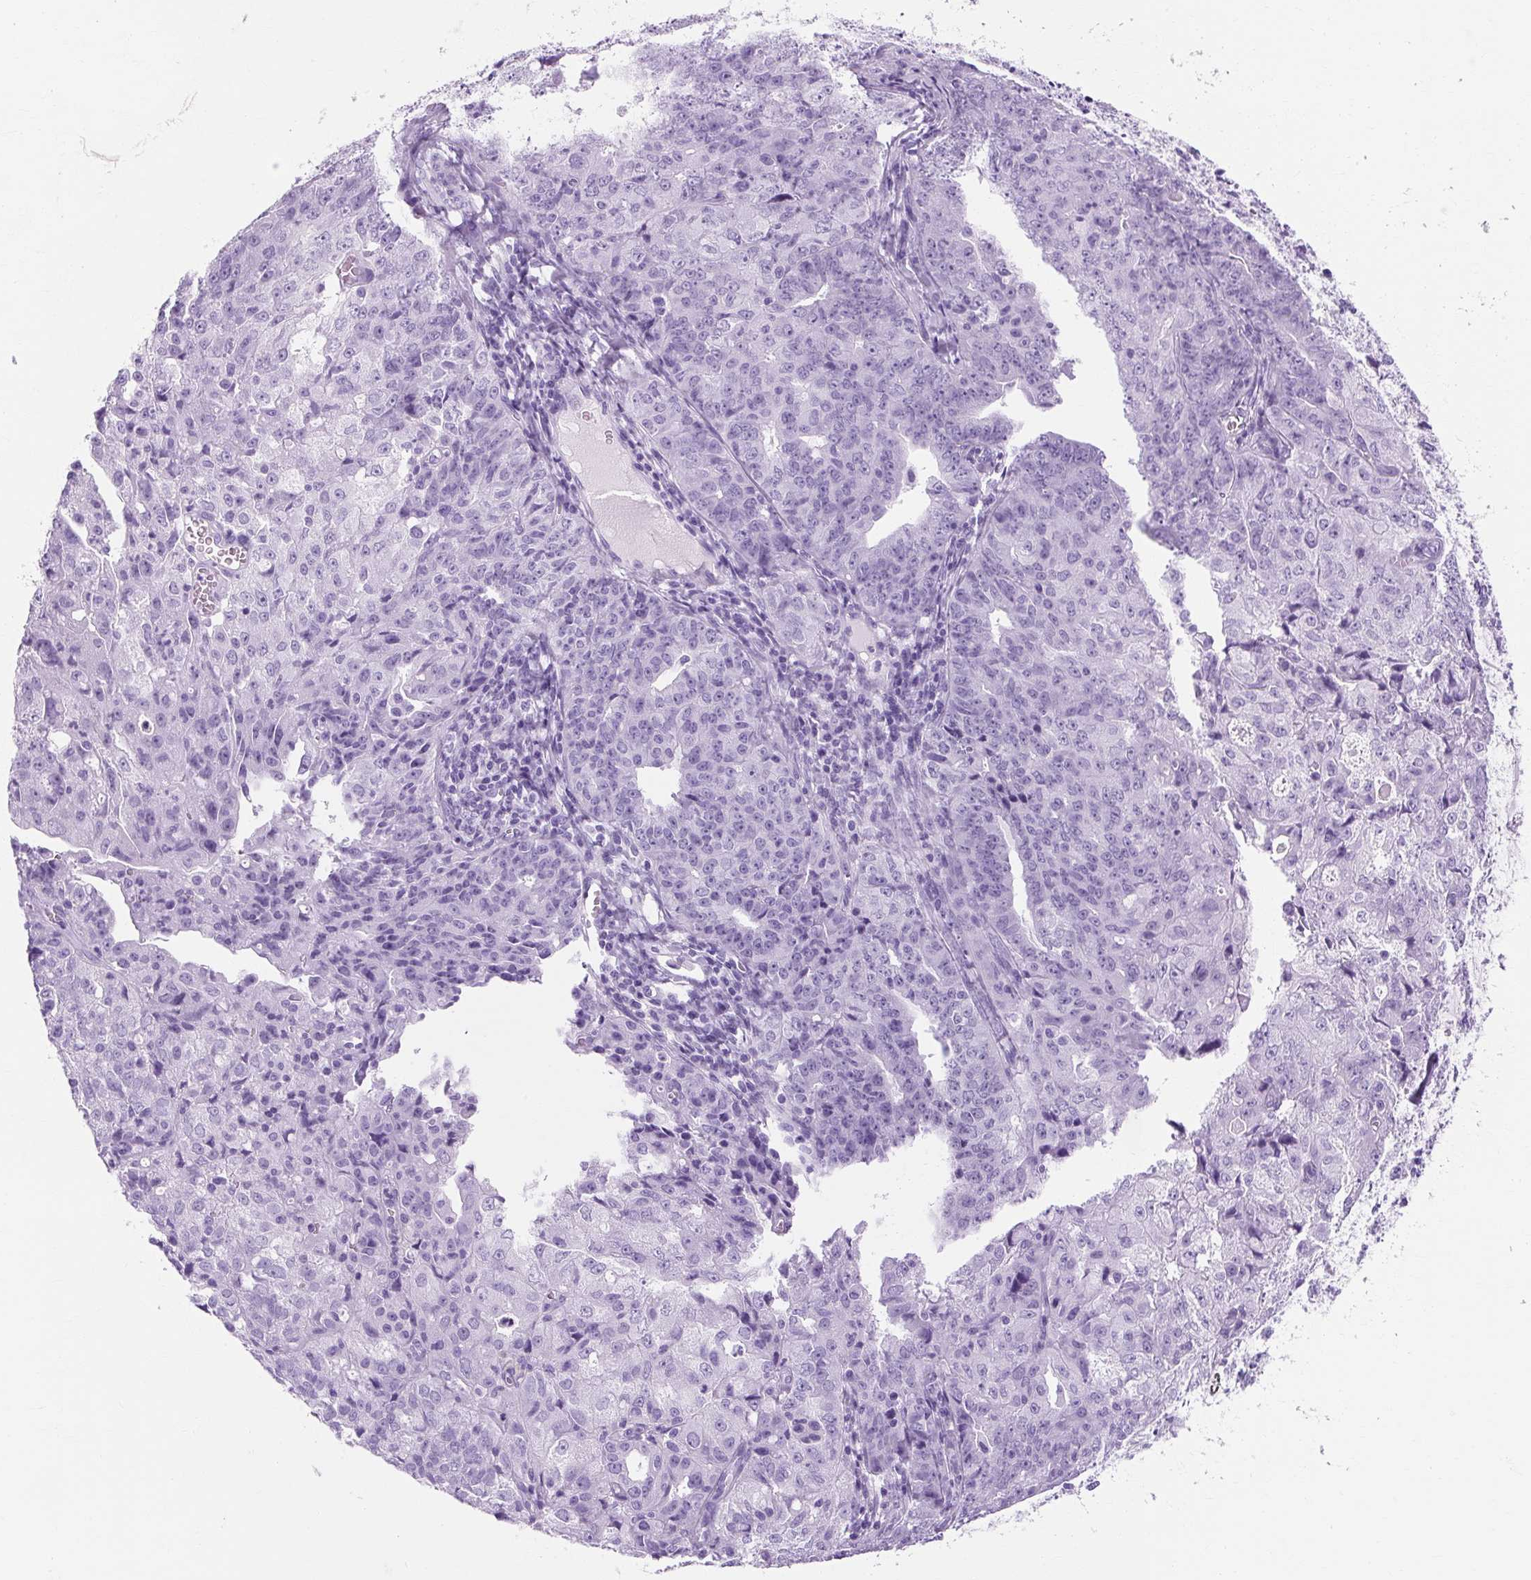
{"staining": {"intensity": "negative", "quantity": "none", "location": "none"}, "tissue": "endometrial cancer", "cell_type": "Tumor cells", "image_type": "cancer", "snomed": [{"axis": "morphology", "description": "Adenocarcinoma, NOS"}, {"axis": "topography", "description": "Endometrium"}], "caption": "Immunohistochemical staining of human adenocarcinoma (endometrial) displays no significant staining in tumor cells.", "gene": "RYBP", "patient": {"sex": "female", "age": 61}}